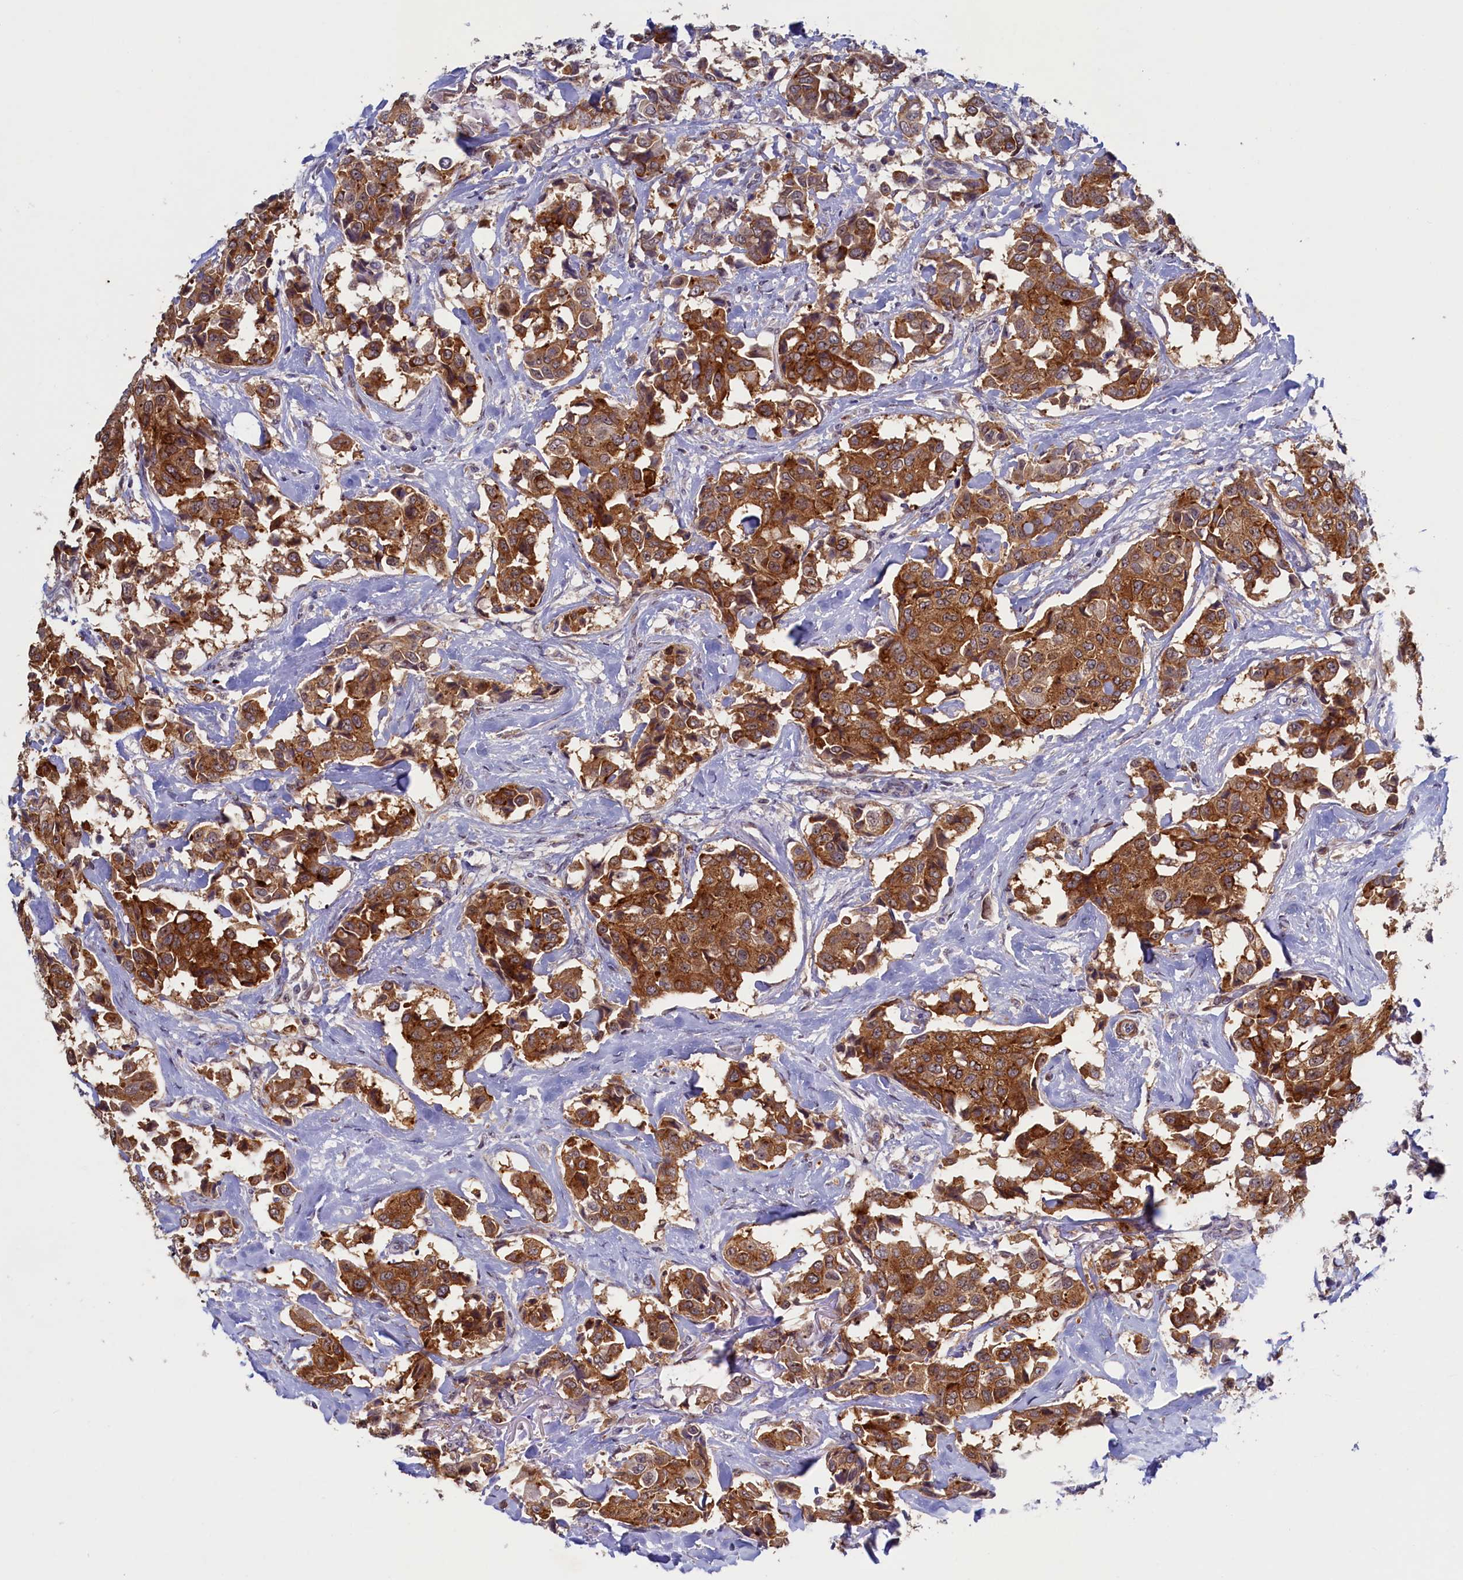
{"staining": {"intensity": "strong", "quantity": ">75%", "location": "cytoplasmic/membranous"}, "tissue": "breast cancer", "cell_type": "Tumor cells", "image_type": "cancer", "snomed": [{"axis": "morphology", "description": "Duct carcinoma"}, {"axis": "topography", "description": "Breast"}], "caption": "Tumor cells demonstrate high levels of strong cytoplasmic/membranous positivity in approximately >75% of cells in intraductal carcinoma (breast).", "gene": "PACSIN3", "patient": {"sex": "female", "age": 80}}